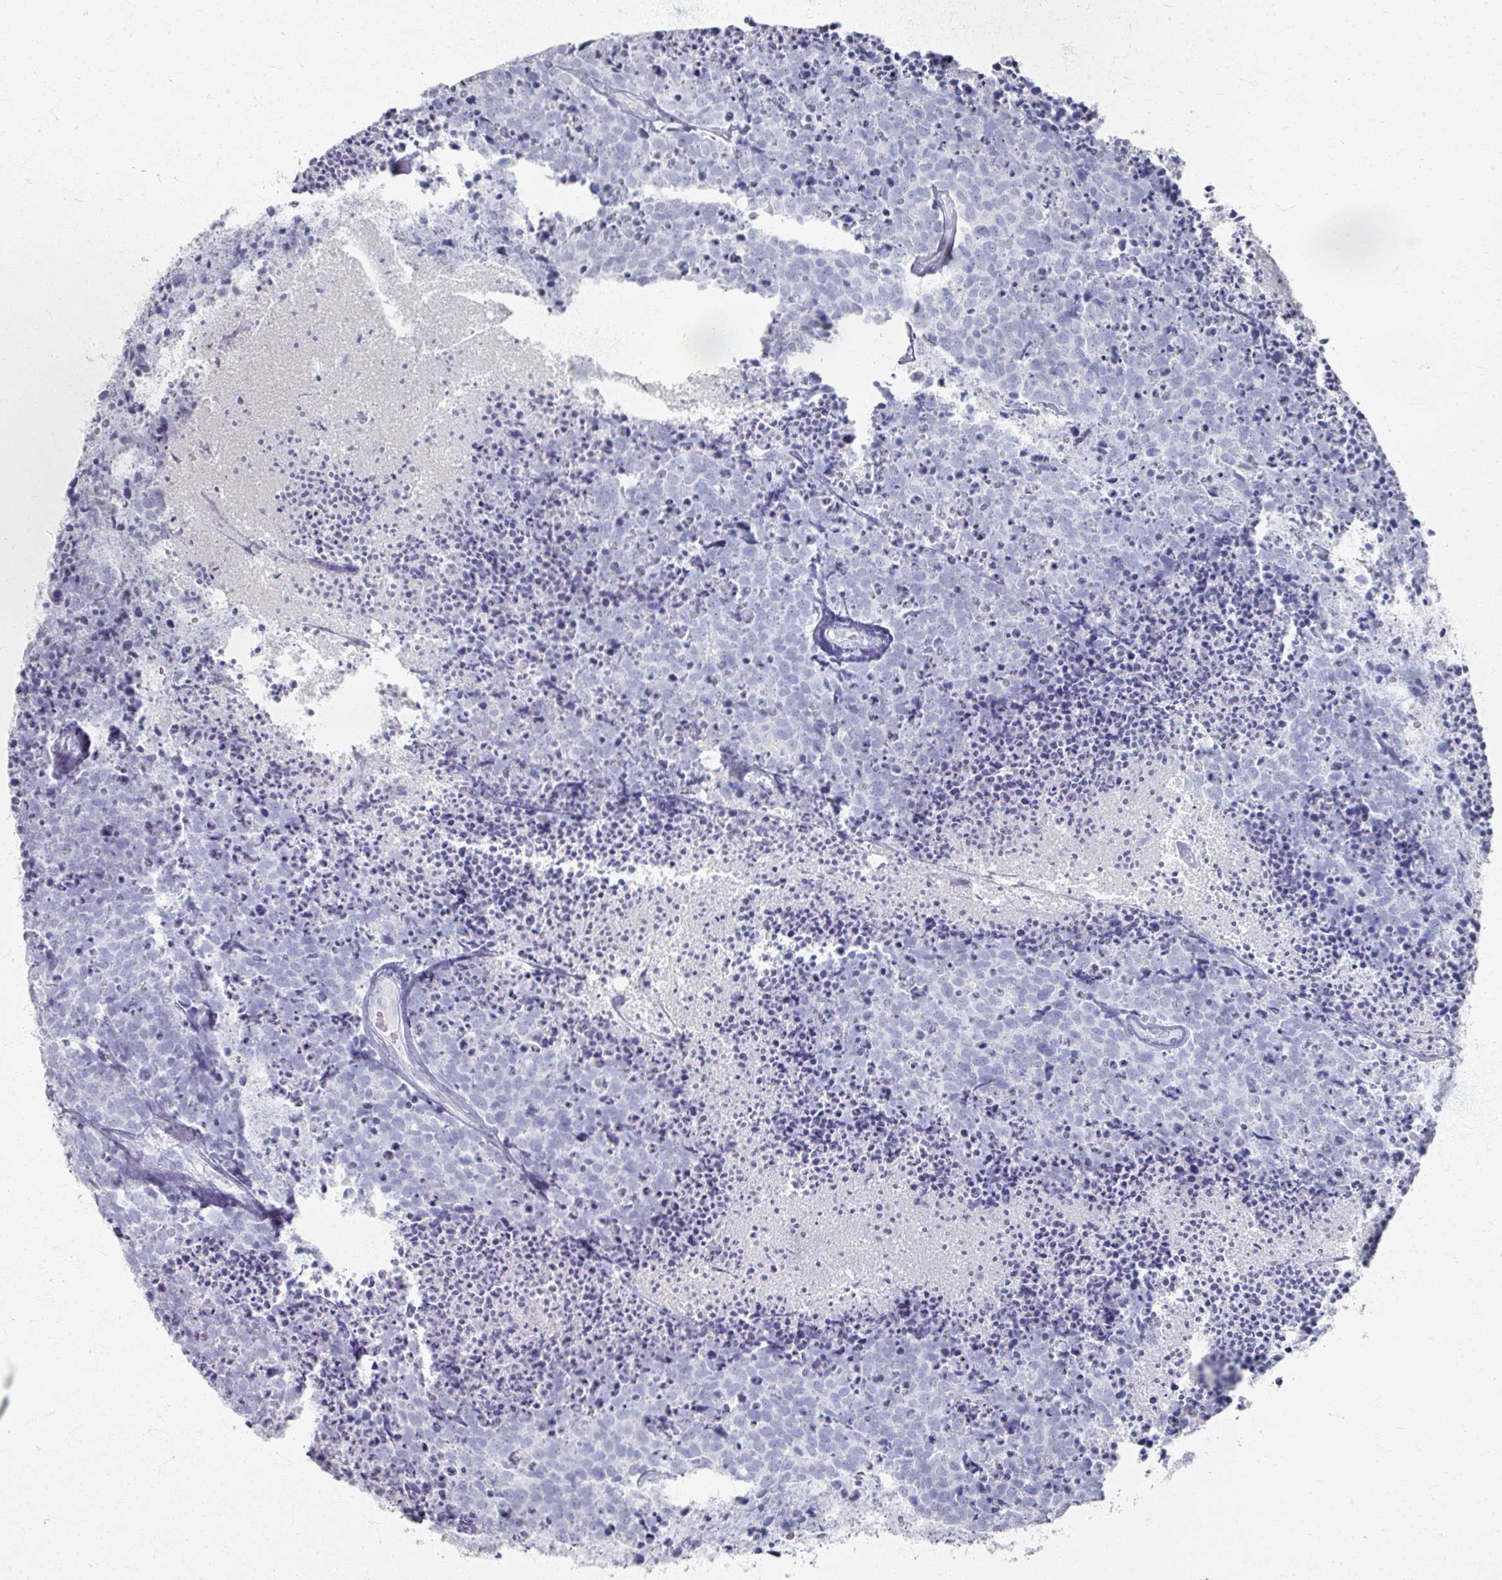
{"staining": {"intensity": "negative", "quantity": "none", "location": "none"}, "tissue": "carcinoid", "cell_type": "Tumor cells", "image_type": "cancer", "snomed": [{"axis": "morphology", "description": "Carcinoid, malignant, NOS"}, {"axis": "topography", "description": "Skin"}], "caption": "Human carcinoid (malignant) stained for a protein using immunohistochemistry demonstrates no expression in tumor cells.", "gene": "PSKH1", "patient": {"sex": "female", "age": 79}}